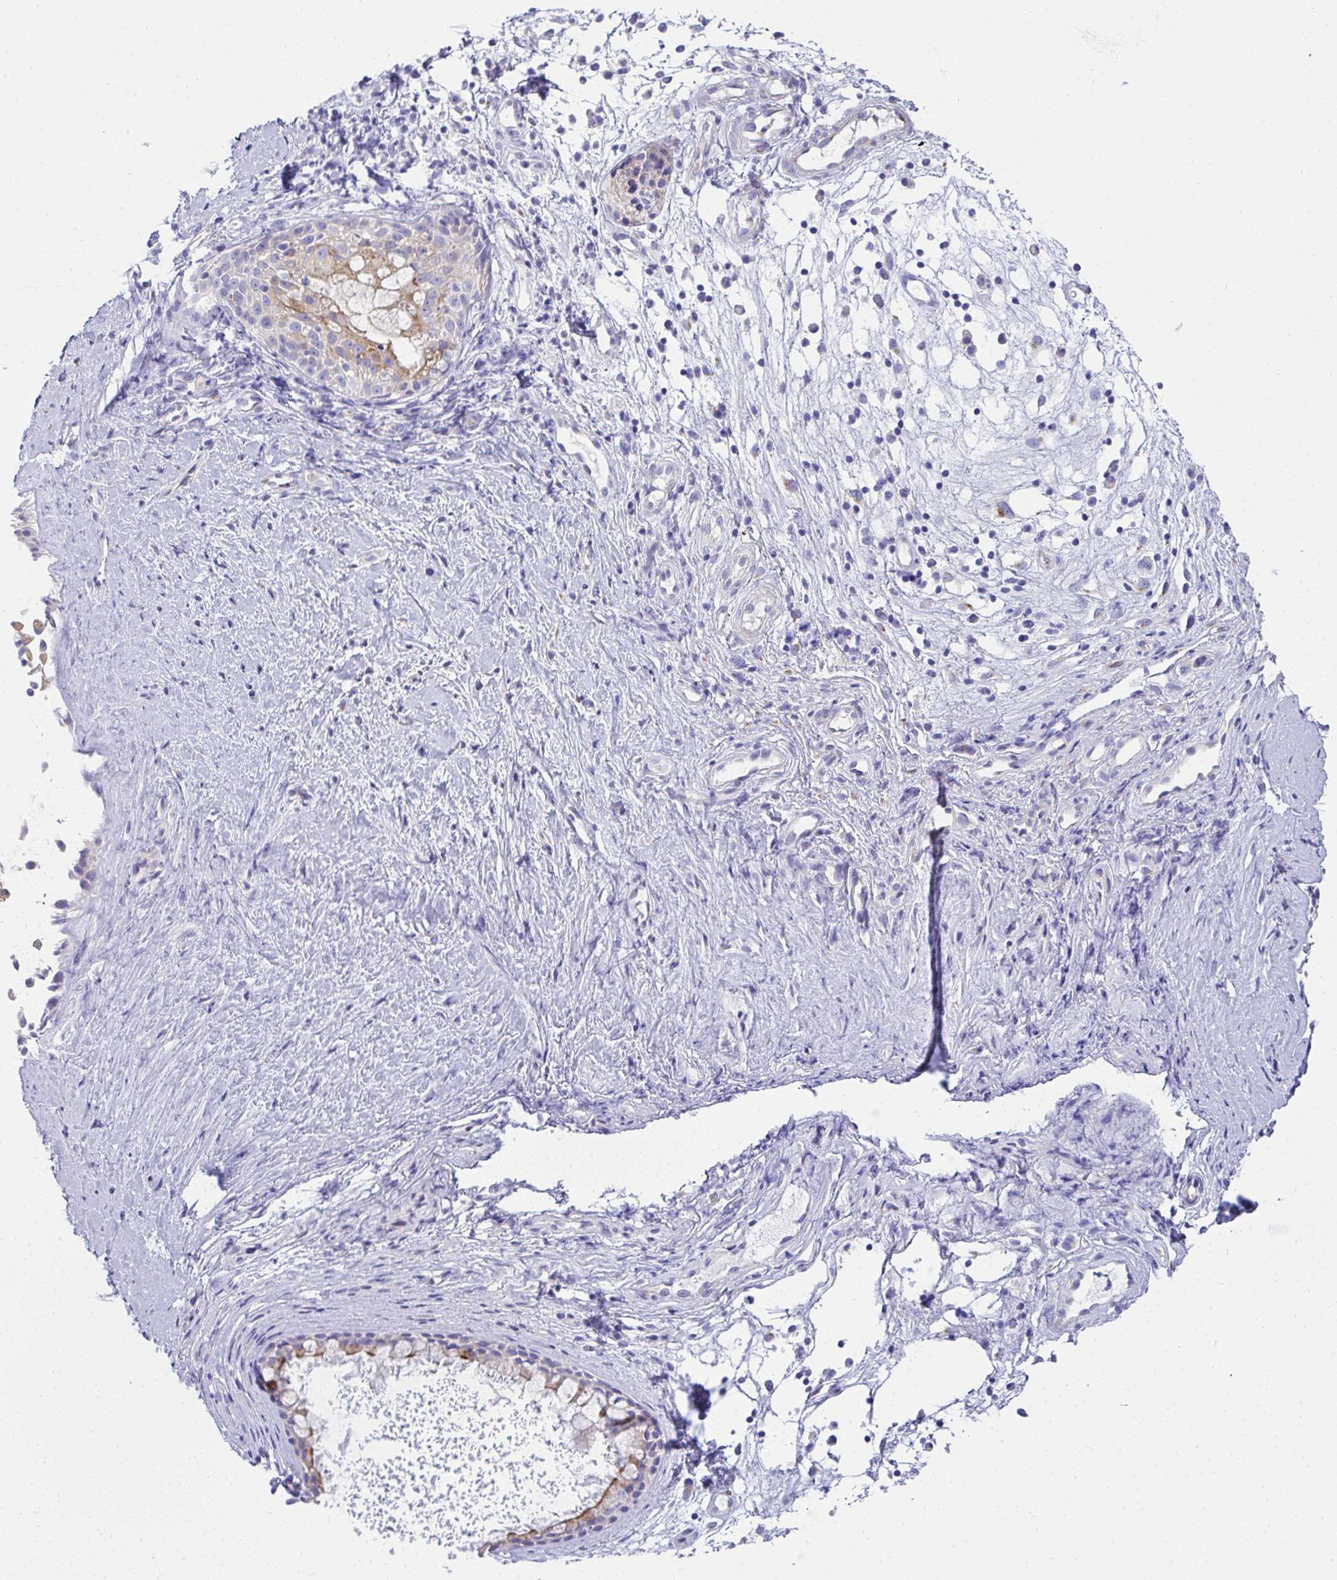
{"staining": {"intensity": "moderate", "quantity": "<25%", "location": "cytoplasmic/membranous"}, "tissue": "nasopharynx", "cell_type": "Respiratory epithelial cells", "image_type": "normal", "snomed": [{"axis": "morphology", "description": "Normal tissue, NOS"}, {"axis": "topography", "description": "Nasopharynx"}], "caption": "This histopathology image shows immunohistochemistry staining of benign human nasopharynx, with low moderate cytoplasmic/membranous expression in approximately <25% of respiratory epithelial cells.", "gene": "FAM177A1", "patient": {"sex": "male", "age": 56}}